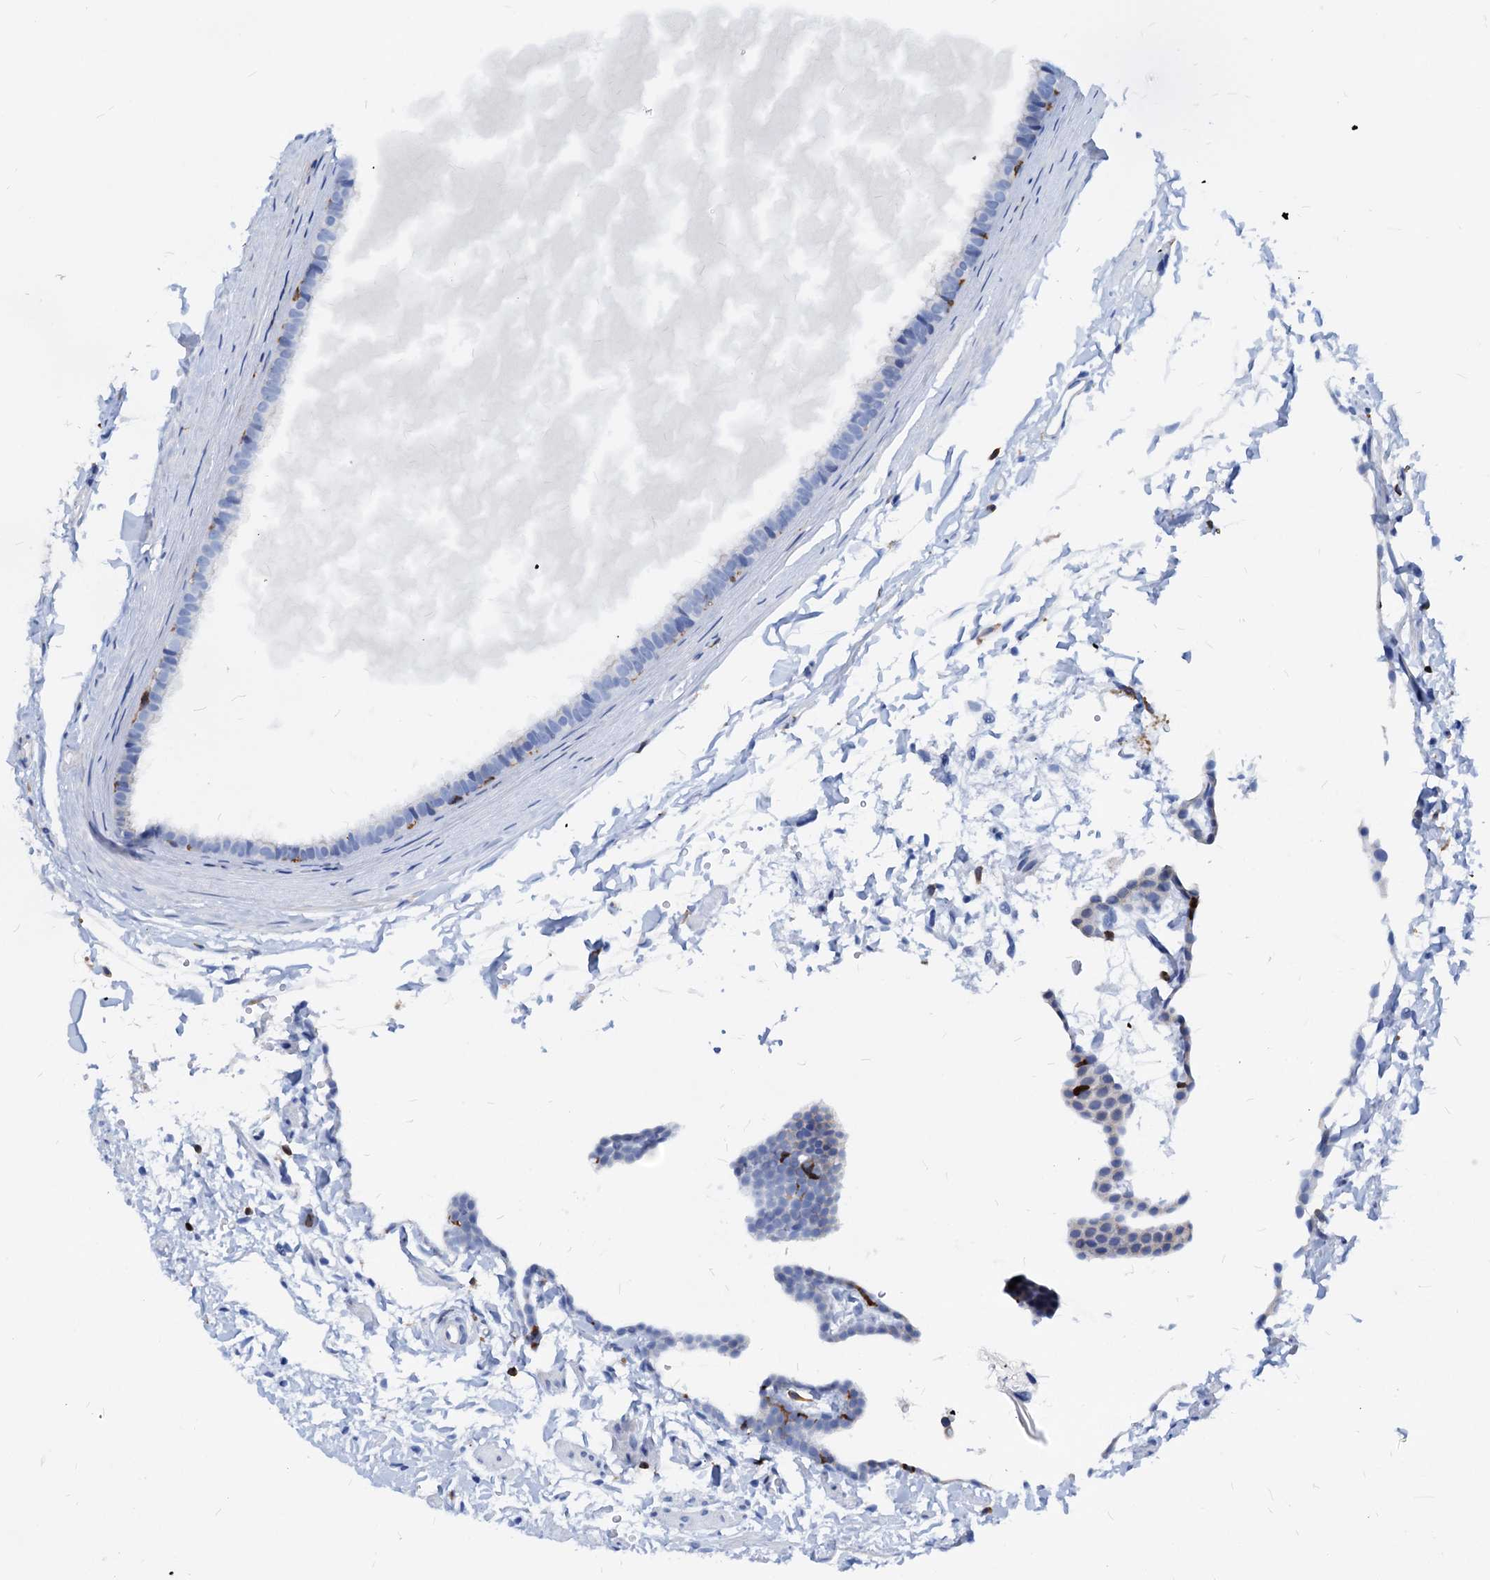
{"staining": {"intensity": "negative", "quantity": "none", "location": "none"}, "tissue": "fallopian tube", "cell_type": "Glandular cells", "image_type": "normal", "snomed": [{"axis": "morphology", "description": "Normal tissue, NOS"}, {"axis": "topography", "description": "Fallopian tube"}], "caption": "Immunohistochemistry (IHC) histopathology image of unremarkable fallopian tube: fallopian tube stained with DAB (3,3'-diaminobenzidine) demonstrates no significant protein expression in glandular cells. (Brightfield microscopy of DAB (3,3'-diaminobenzidine) IHC at high magnification).", "gene": "LCP2", "patient": {"sex": "female", "age": 35}}